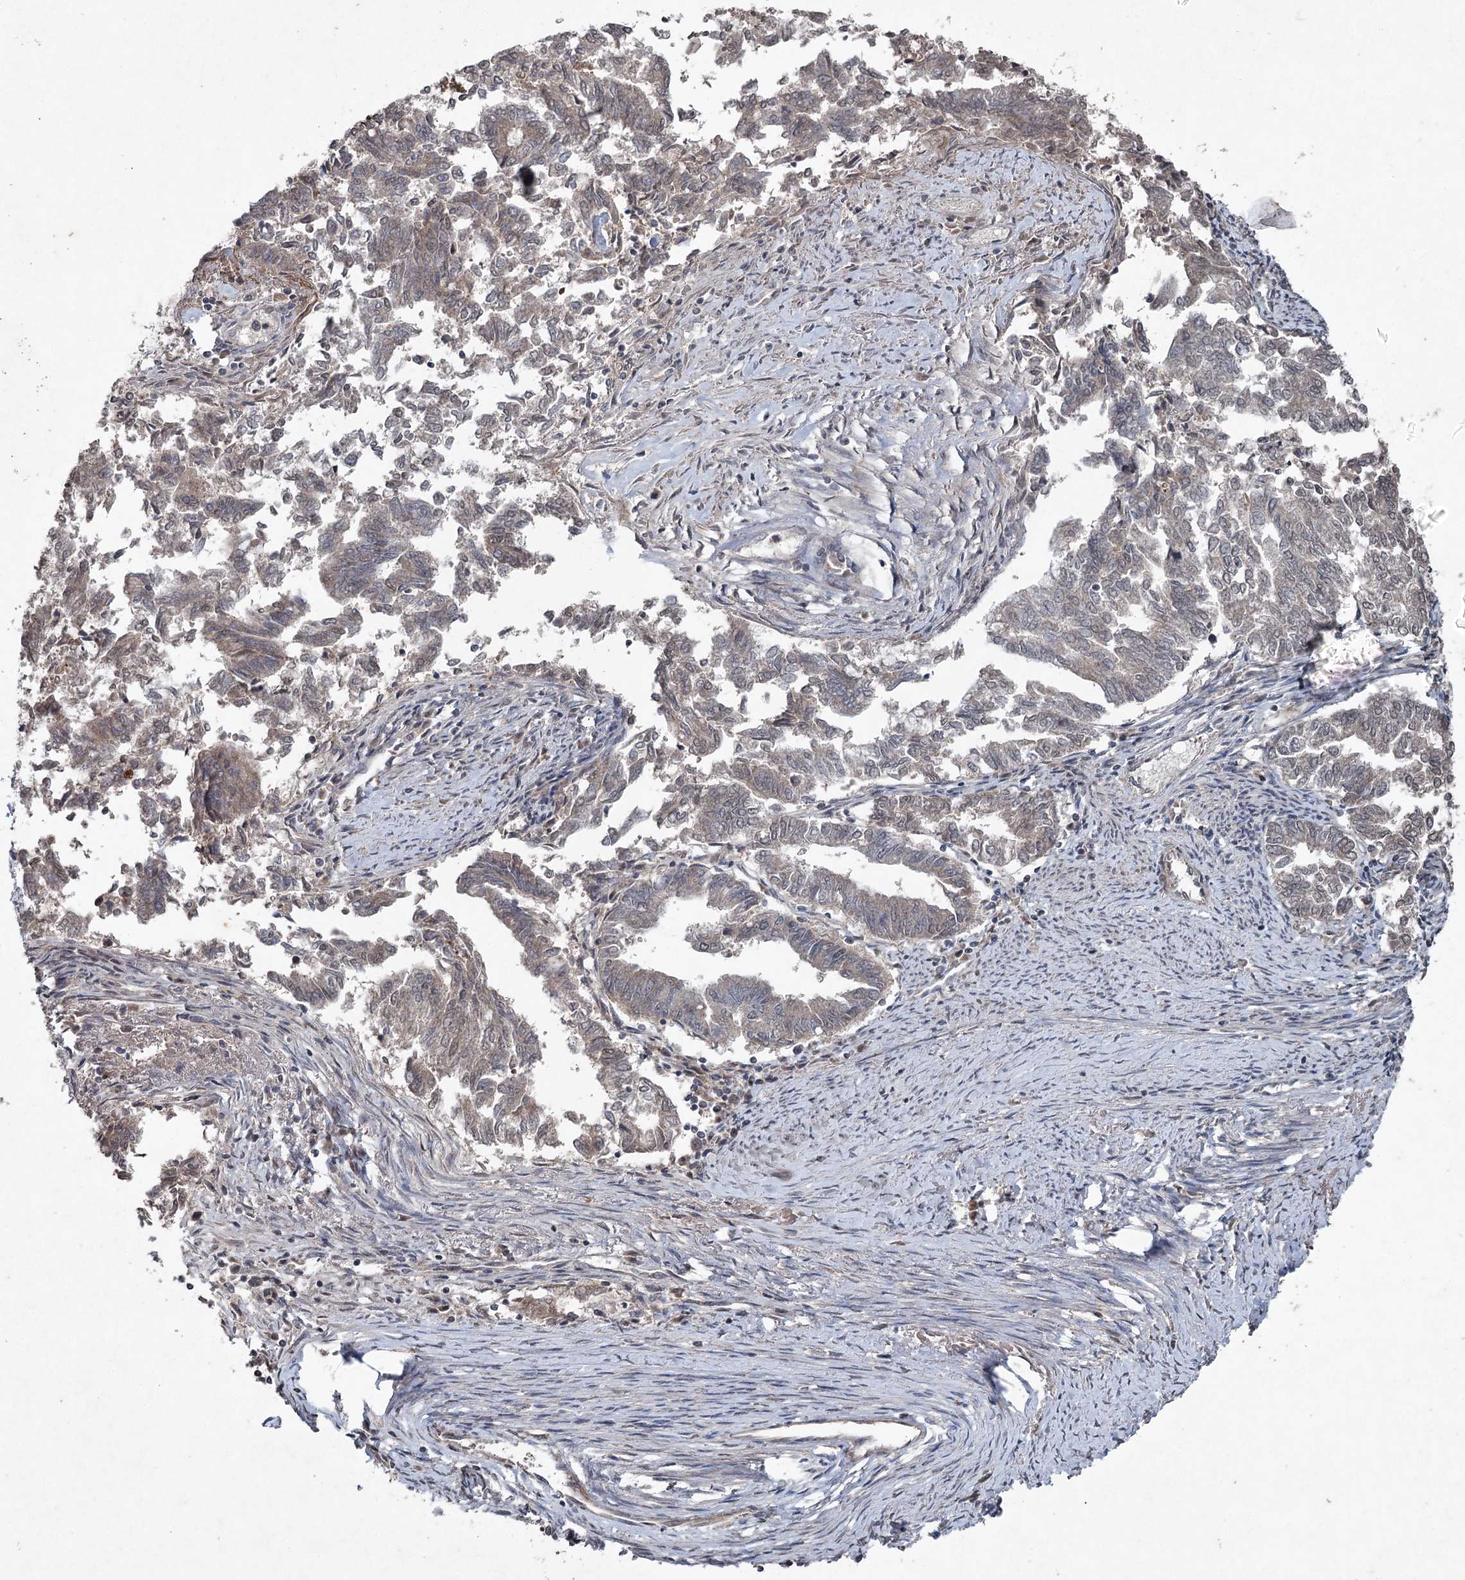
{"staining": {"intensity": "weak", "quantity": "<25%", "location": "cytoplasmic/membranous"}, "tissue": "endometrial cancer", "cell_type": "Tumor cells", "image_type": "cancer", "snomed": [{"axis": "morphology", "description": "Adenocarcinoma, NOS"}, {"axis": "topography", "description": "Endometrium"}], "caption": "Histopathology image shows no protein positivity in tumor cells of adenocarcinoma (endometrial) tissue.", "gene": "PGLYRP2", "patient": {"sex": "female", "age": 79}}